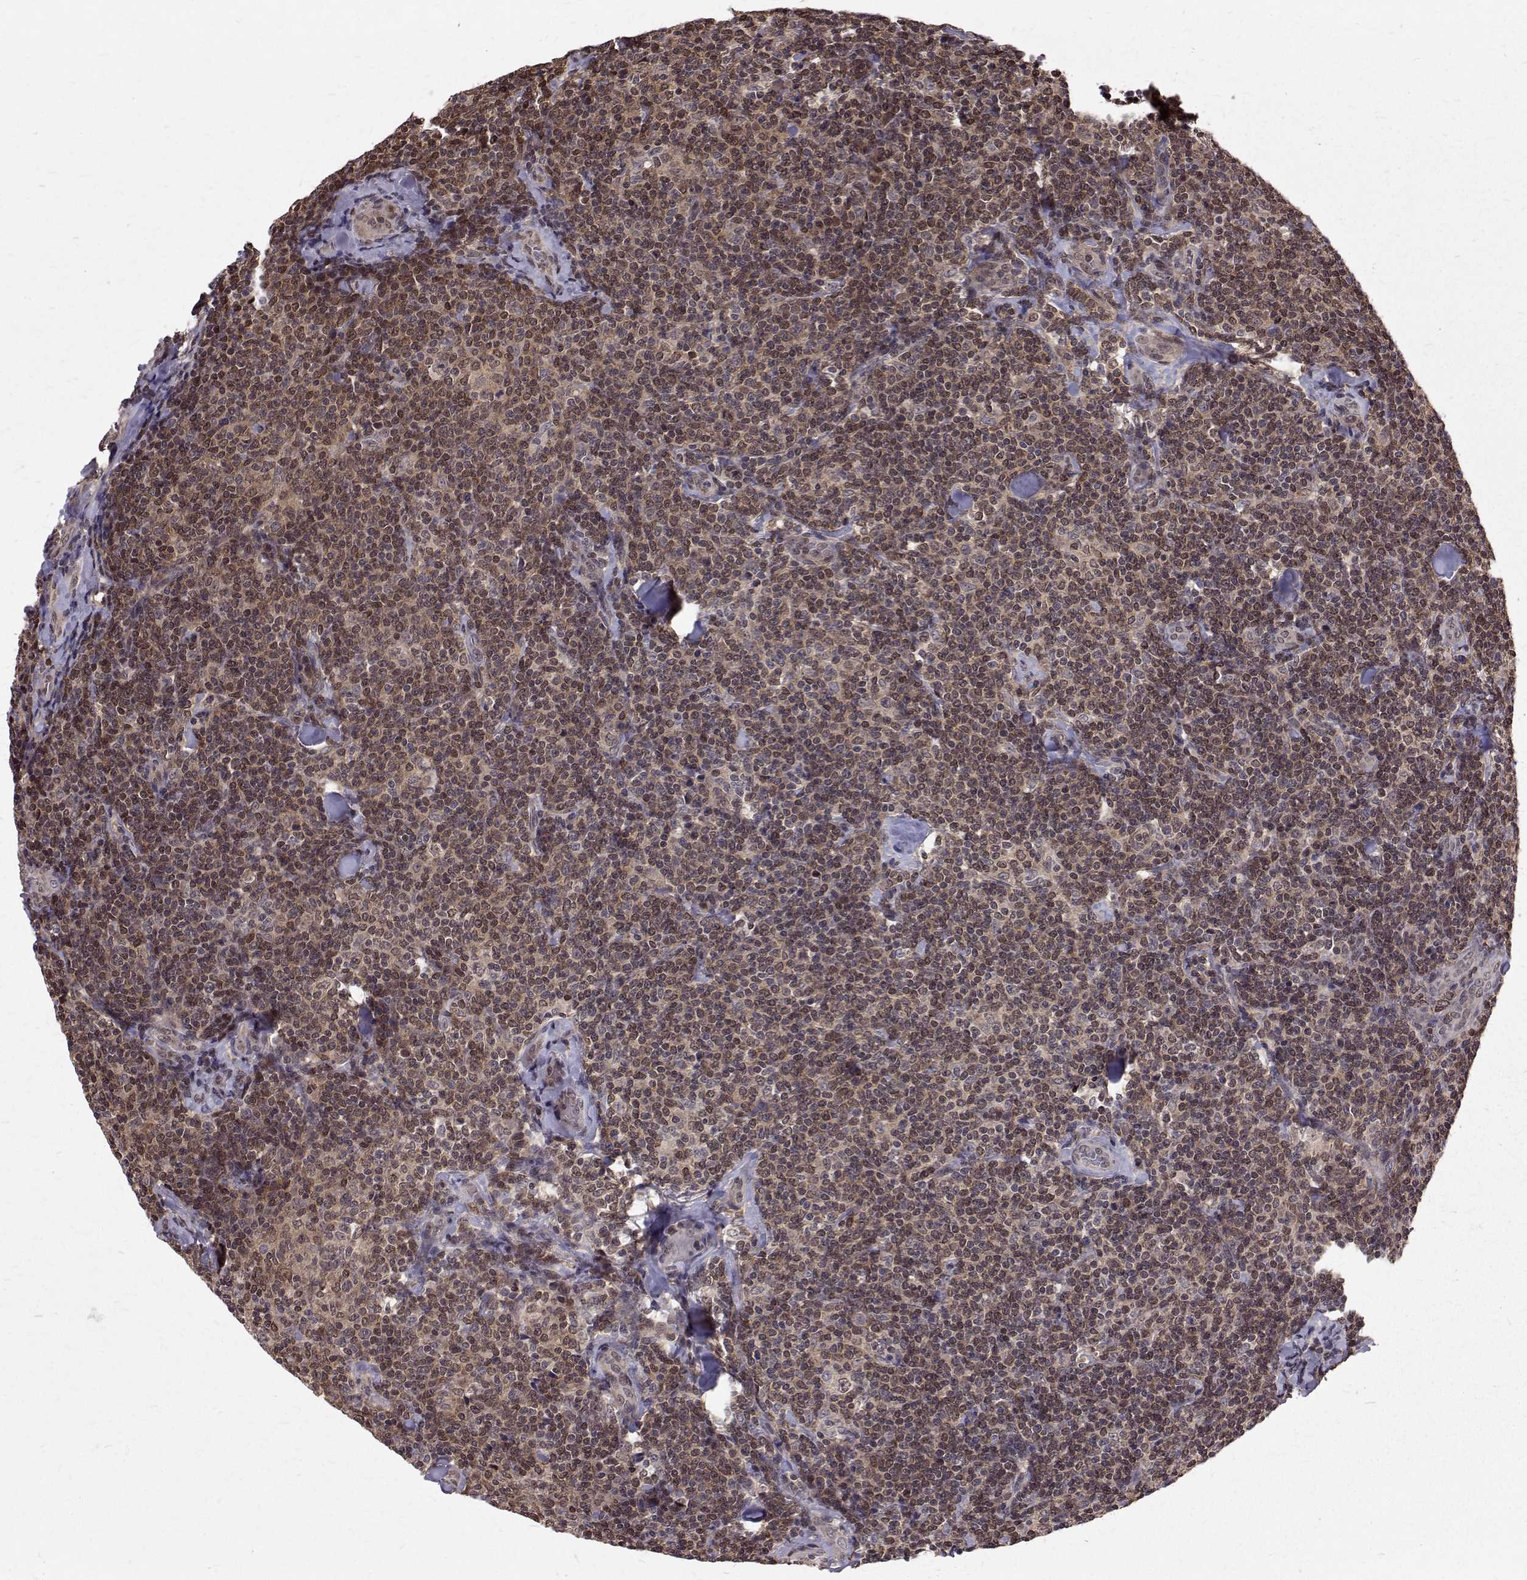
{"staining": {"intensity": "moderate", "quantity": ">75%", "location": "cytoplasmic/membranous,nuclear"}, "tissue": "lymphoma", "cell_type": "Tumor cells", "image_type": "cancer", "snomed": [{"axis": "morphology", "description": "Malignant lymphoma, non-Hodgkin's type, Low grade"}, {"axis": "topography", "description": "Lymph node"}], "caption": "Immunohistochemistry (IHC) histopathology image of neoplastic tissue: low-grade malignant lymphoma, non-Hodgkin's type stained using immunohistochemistry demonstrates medium levels of moderate protein expression localized specifically in the cytoplasmic/membranous and nuclear of tumor cells, appearing as a cytoplasmic/membranous and nuclear brown color.", "gene": "NIF3L1", "patient": {"sex": "female", "age": 56}}